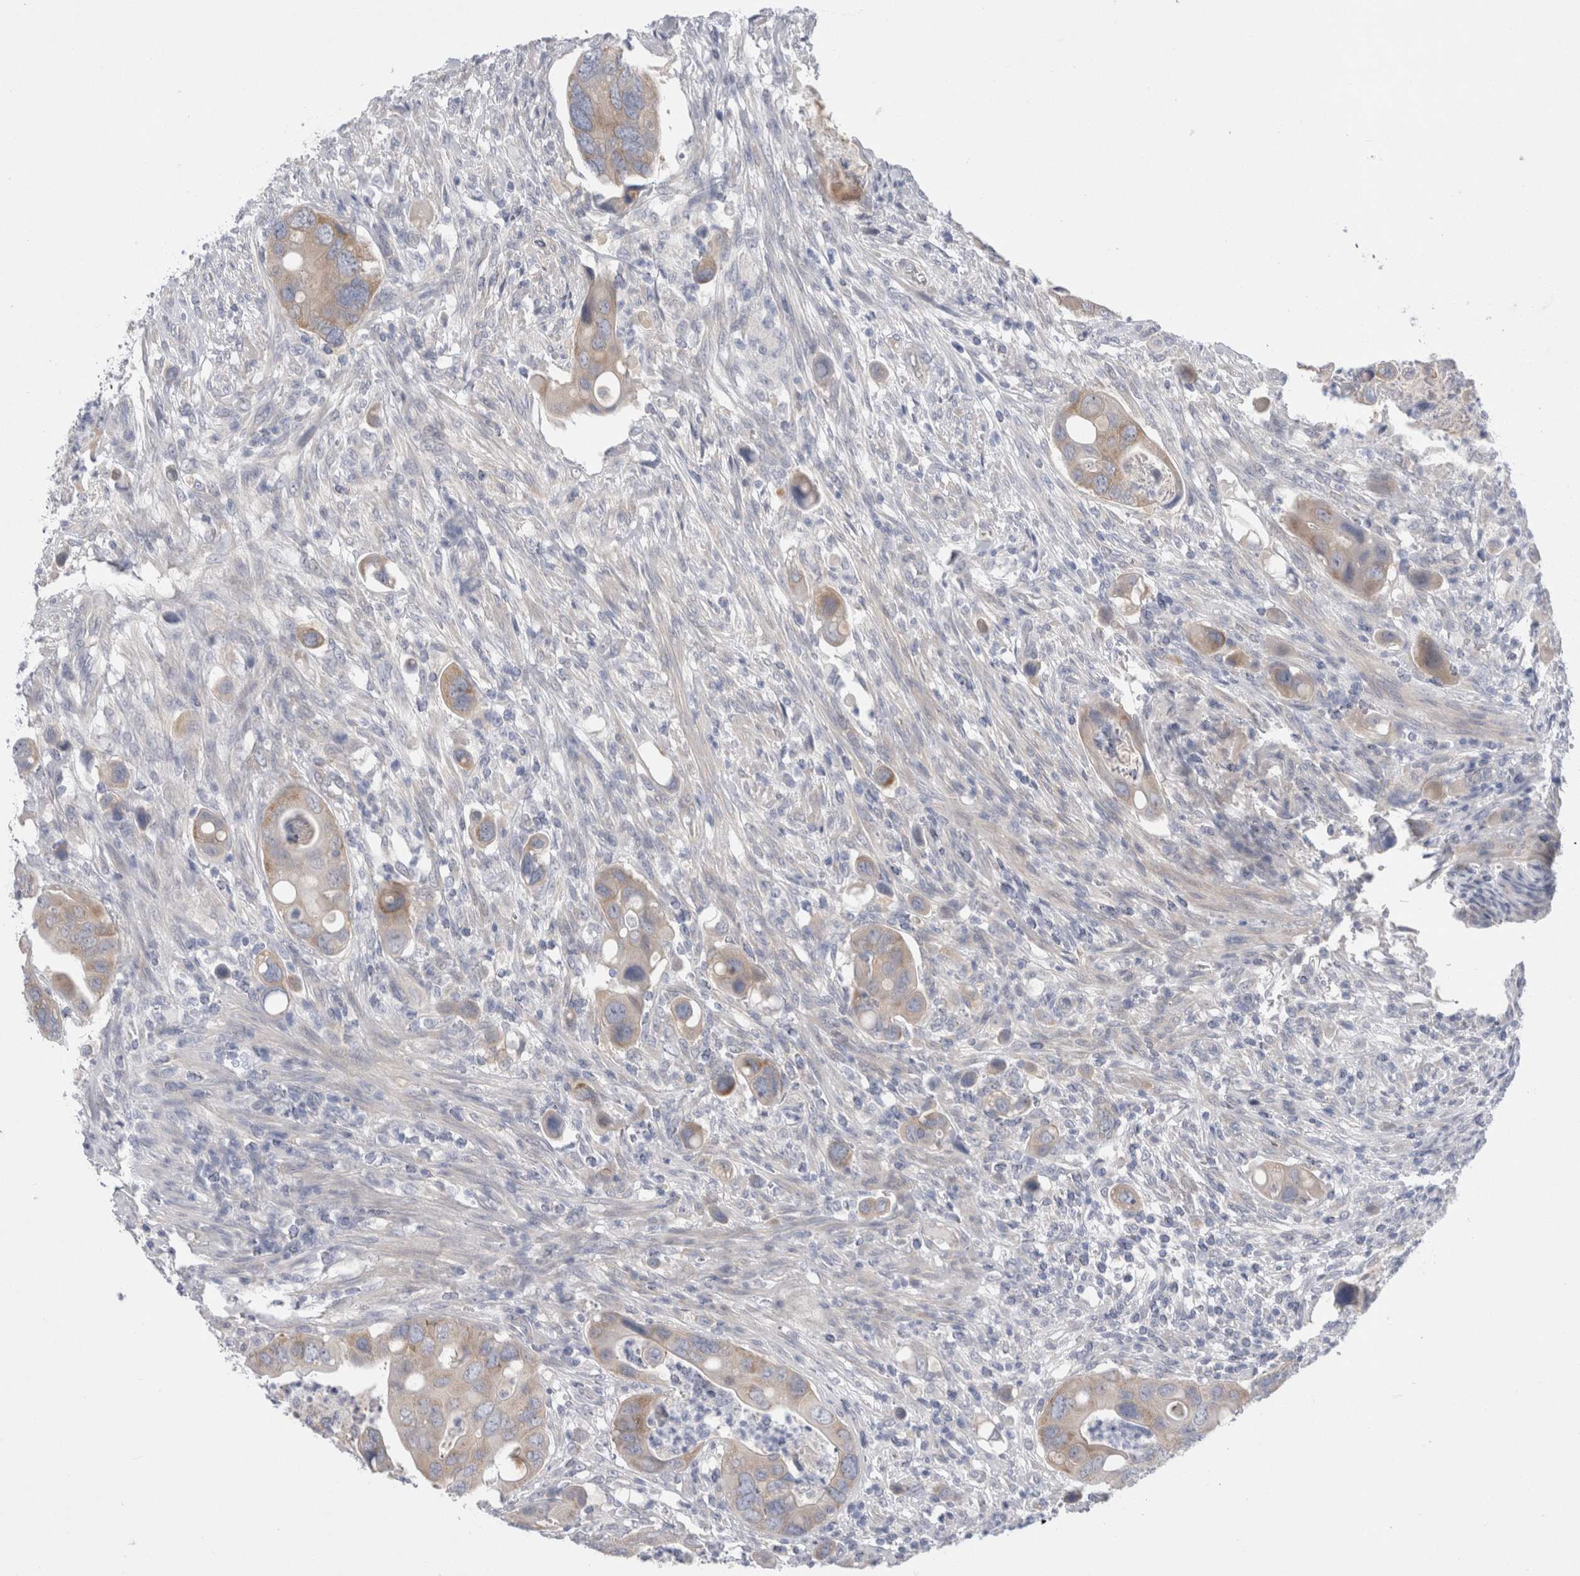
{"staining": {"intensity": "weak", "quantity": ">75%", "location": "cytoplasmic/membranous"}, "tissue": "colorectal cancer", "cell_type": "Tumor cells", "image_type": "cancer", "snomed": [{"axis": "morphology", "description": "Adenocarcinoma, NOS"}, {"axis": "topography", "description": "Rectum"}], "caption": "Colorectal adenocarcinoma stained for a protein shows weak cytoplasmic/membranous positivity in tumor cells.", "gene": "WIPF2", "patient": {"sex": "female", "age": 57}}